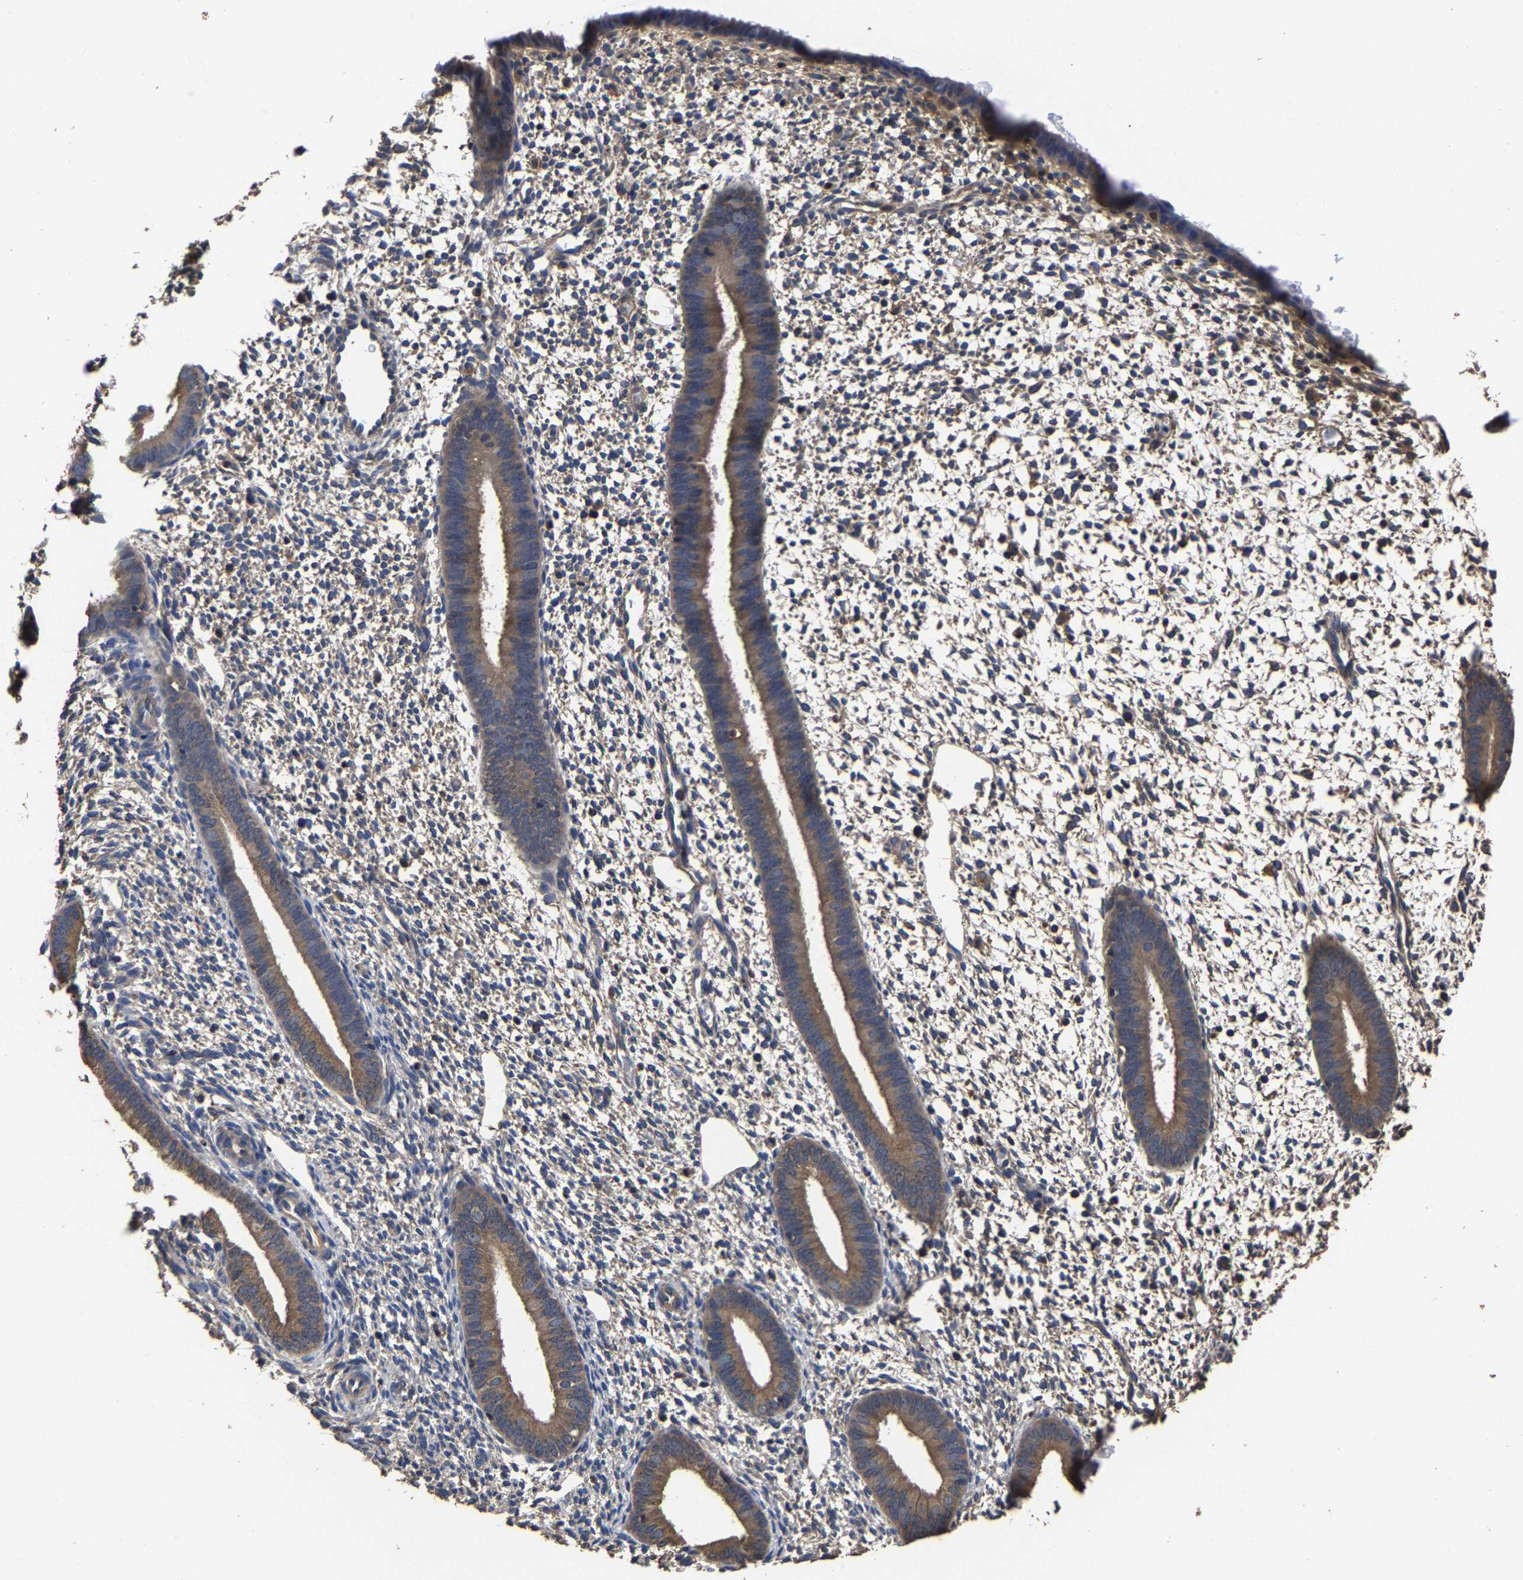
{"staining": {"intensity": "weak", "quantity": "25%-75%", "location": "cytoplasmic/membranous"}, "tissue": "endometrium", "cell_type": "Cells in endometrial stroma", "image_type": "normal", "snomed": [{"axis": "morphology", "description": "Normal tissue, NOS"}, {"axis": "topography", "description": "Endometrium"}], "caption": "A high-resolution micrograph shows IHC staining of normal endometrium, which exhibits weak cytoplasmic/membranous positivity in approximately 25%-75% of cells in endometrial stroma. (DAB IHC, brown staining for protein, blue staining for nuclei).", "gene": "ITCH", "patient": {"sex": "female", "age": 46}}